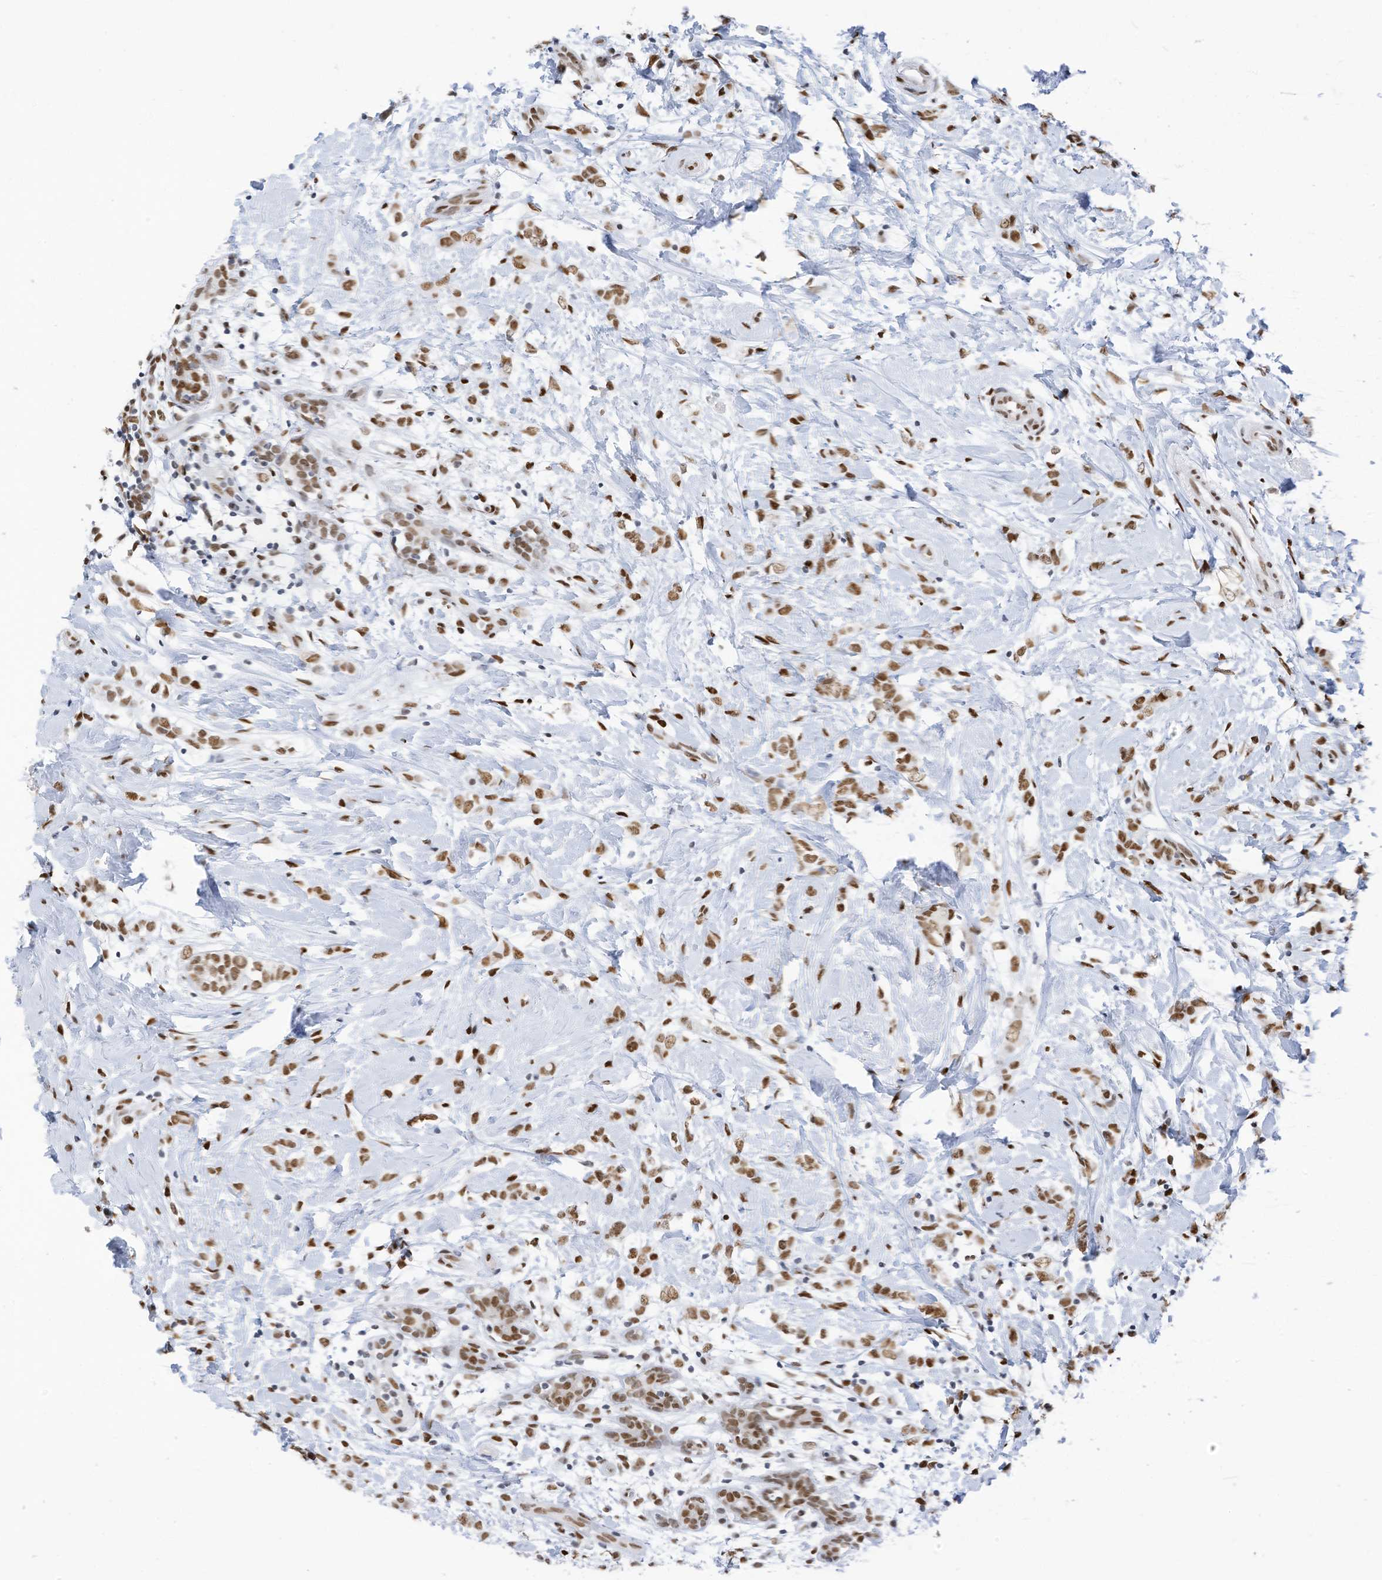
{"staining": {"intensity": "moderate", "quantity": ">75%", "location": "nuclear"}, "tissue": "breast cancer", "cell_type": "Tumor cells", "image_type": "cancer", "snomed": [{"axis": "morphology", "description": "Normal tissue, NOS"}, {"axis": "morphology", "description": "Lobular carcinoma"}, {"axis": "topography", "description": "Breast"}], "caption": "This micrograph displays IHC staining of breast cancer (lobular carcinoma), with medium moderate nuclear expression in about >75% of tumor cells.", "gene": "KHSRP", "patient": {"sex": "female", "age": 47}}